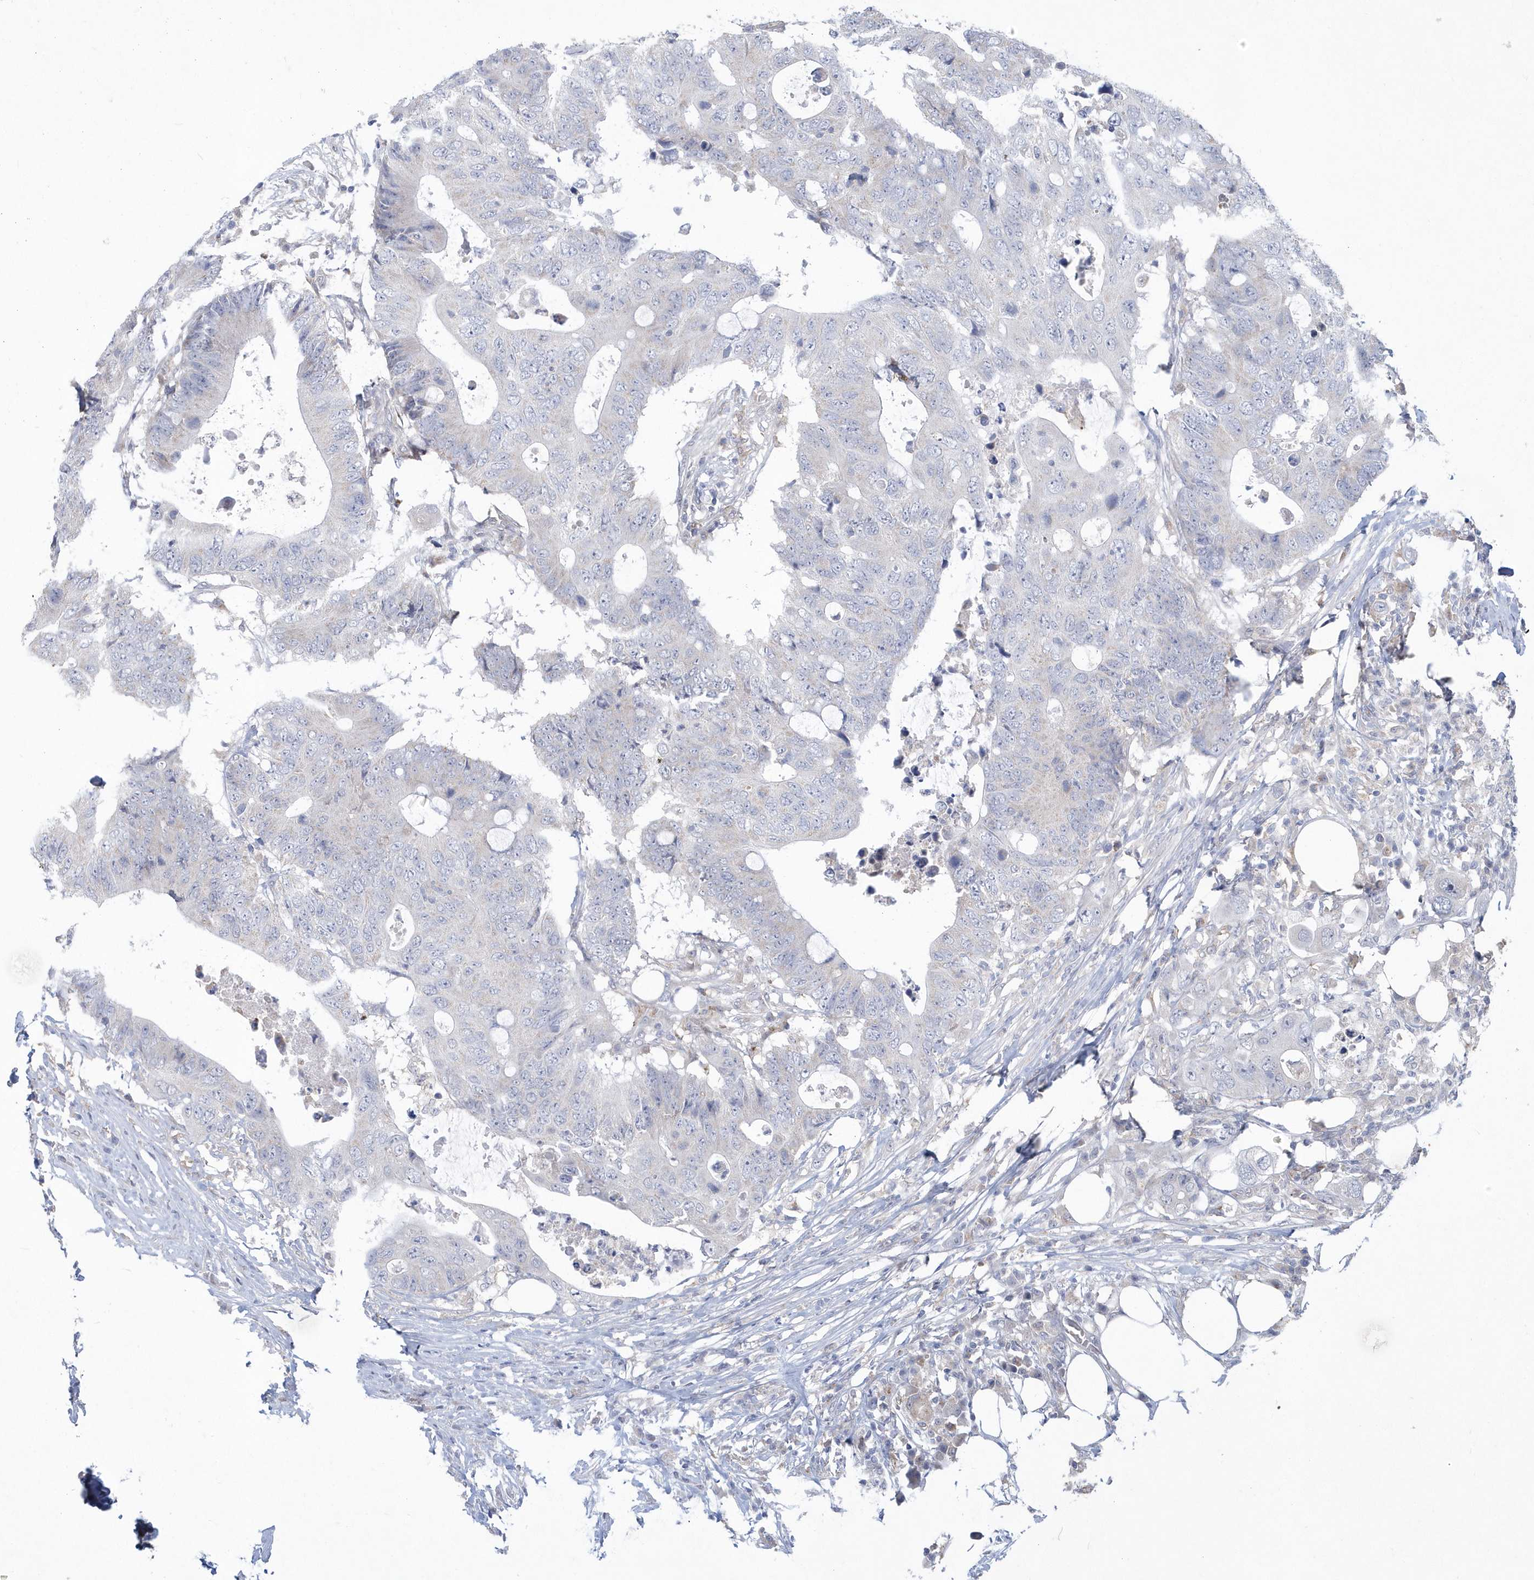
{"staining": {"intensity": "negative", "quantity": "none", "location": "none"}, "tissue": "colorectal cancer", "cell_type": "Tumor cells", "image_type": "cancer", "snomed": [{"axis": "morphology", "description": "Adenocarcinoma, NOS"}, {"axis": "topography", "description": "Colon"}], "caption": "This is an IHC photomicrograph of human colorectal cancer (adenocarcinoma). There is no positivity in tumor cells.", "gene": "TSPEAR", "patient": {"sex": "male", "age": 71}}